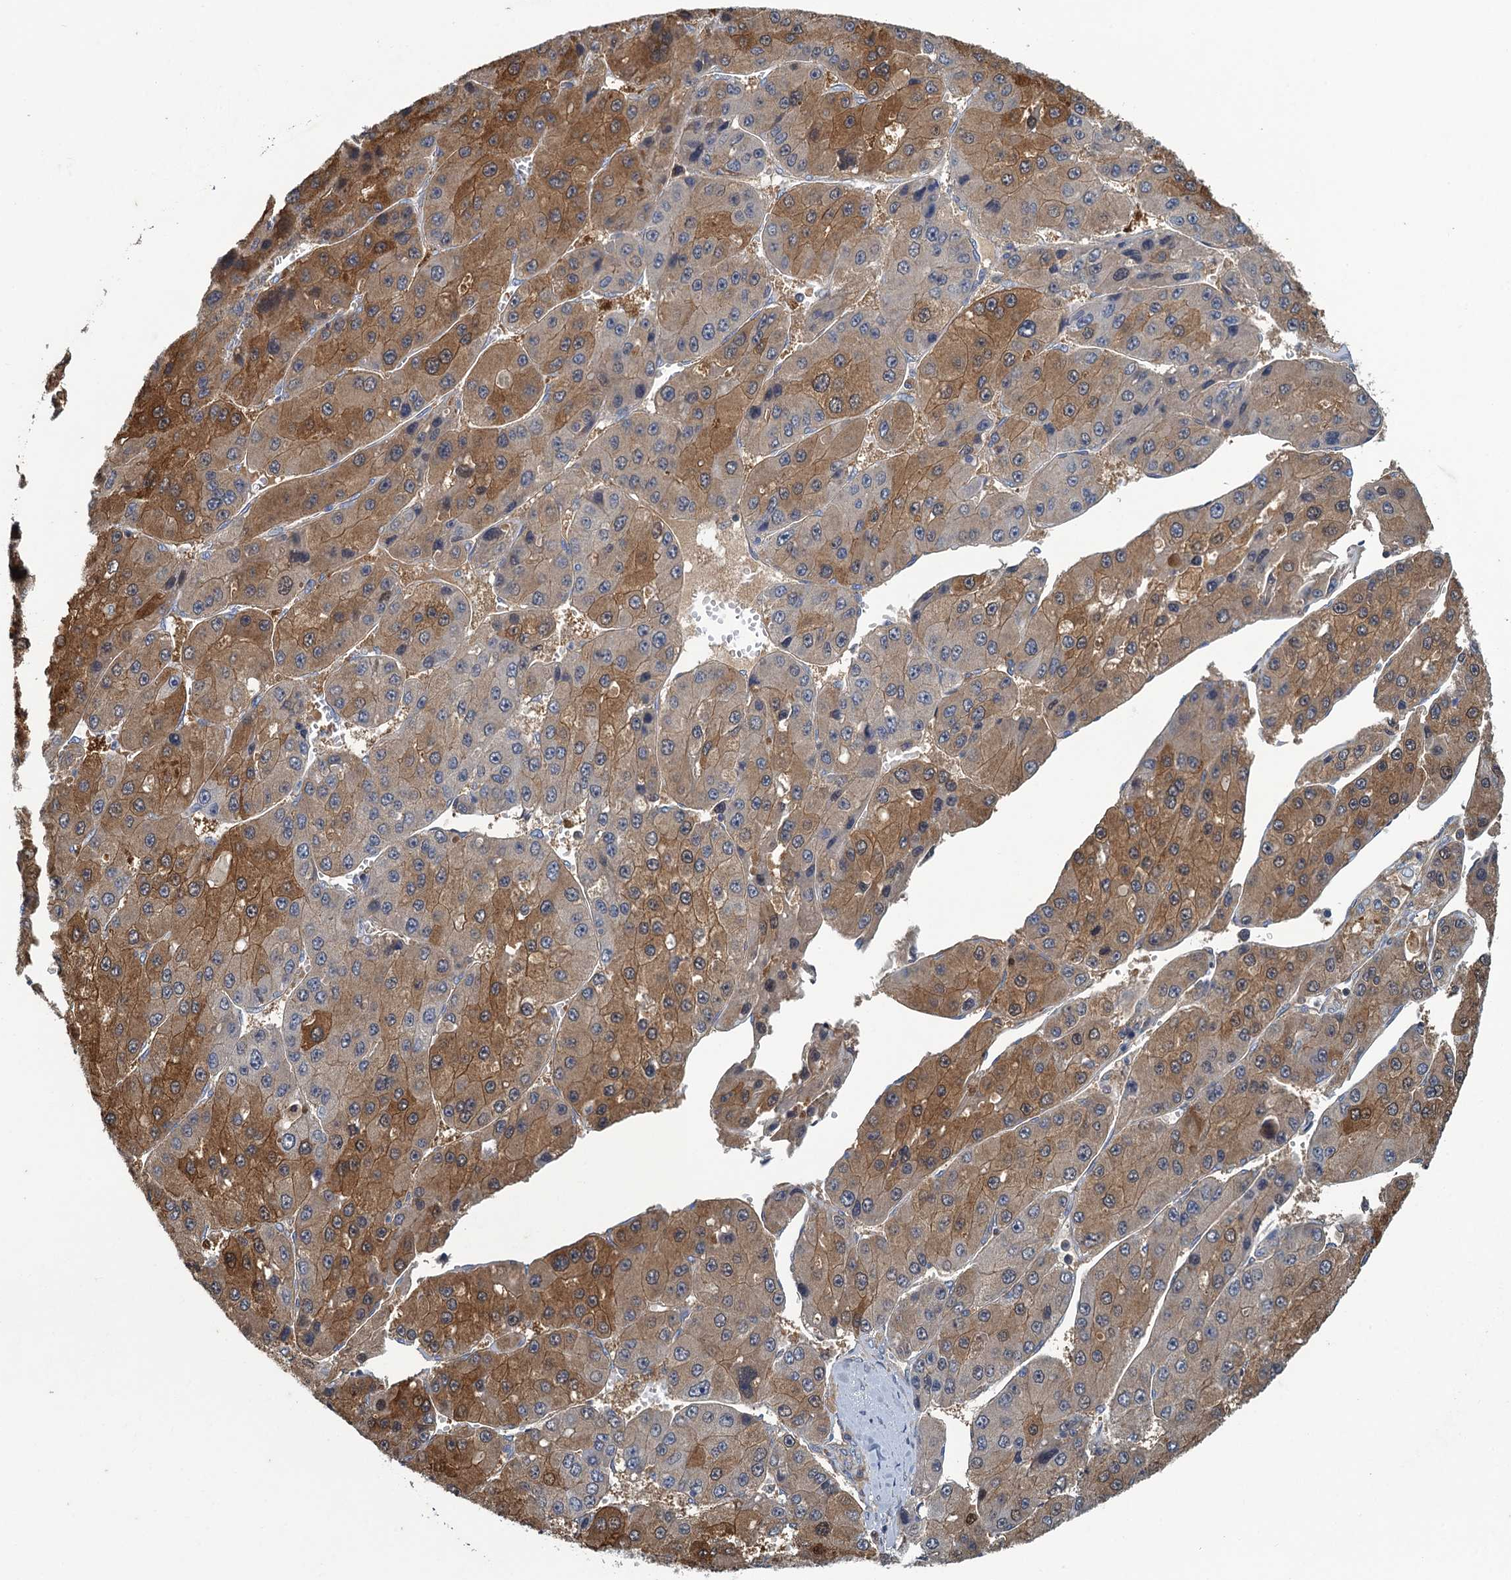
{"staining": {"intensity": "moderate", "quantity": "25%-75%", "location": "cytoplasmic/membranous"}, "tissue": "liver cancer", "cell_type": "Tumor cells", "image_type": "cancer", "snomed": [{"axis": "morphology", "description": "Carcinoma, Hepatocellular, NOS"}, {"axis": "topography", "description": "Liver"}], "caption": "Immunohistochemistry (DAB (3,3'-diaminobenzidine)) staining of human liver hepatocellular carcinoma displays moderate cytoplasmic/membranous protein positivity in approximately 25%-75% of tumor cells.", "gene": "NCKAP1L", "patient": {"sex": "female", "age": 73}}